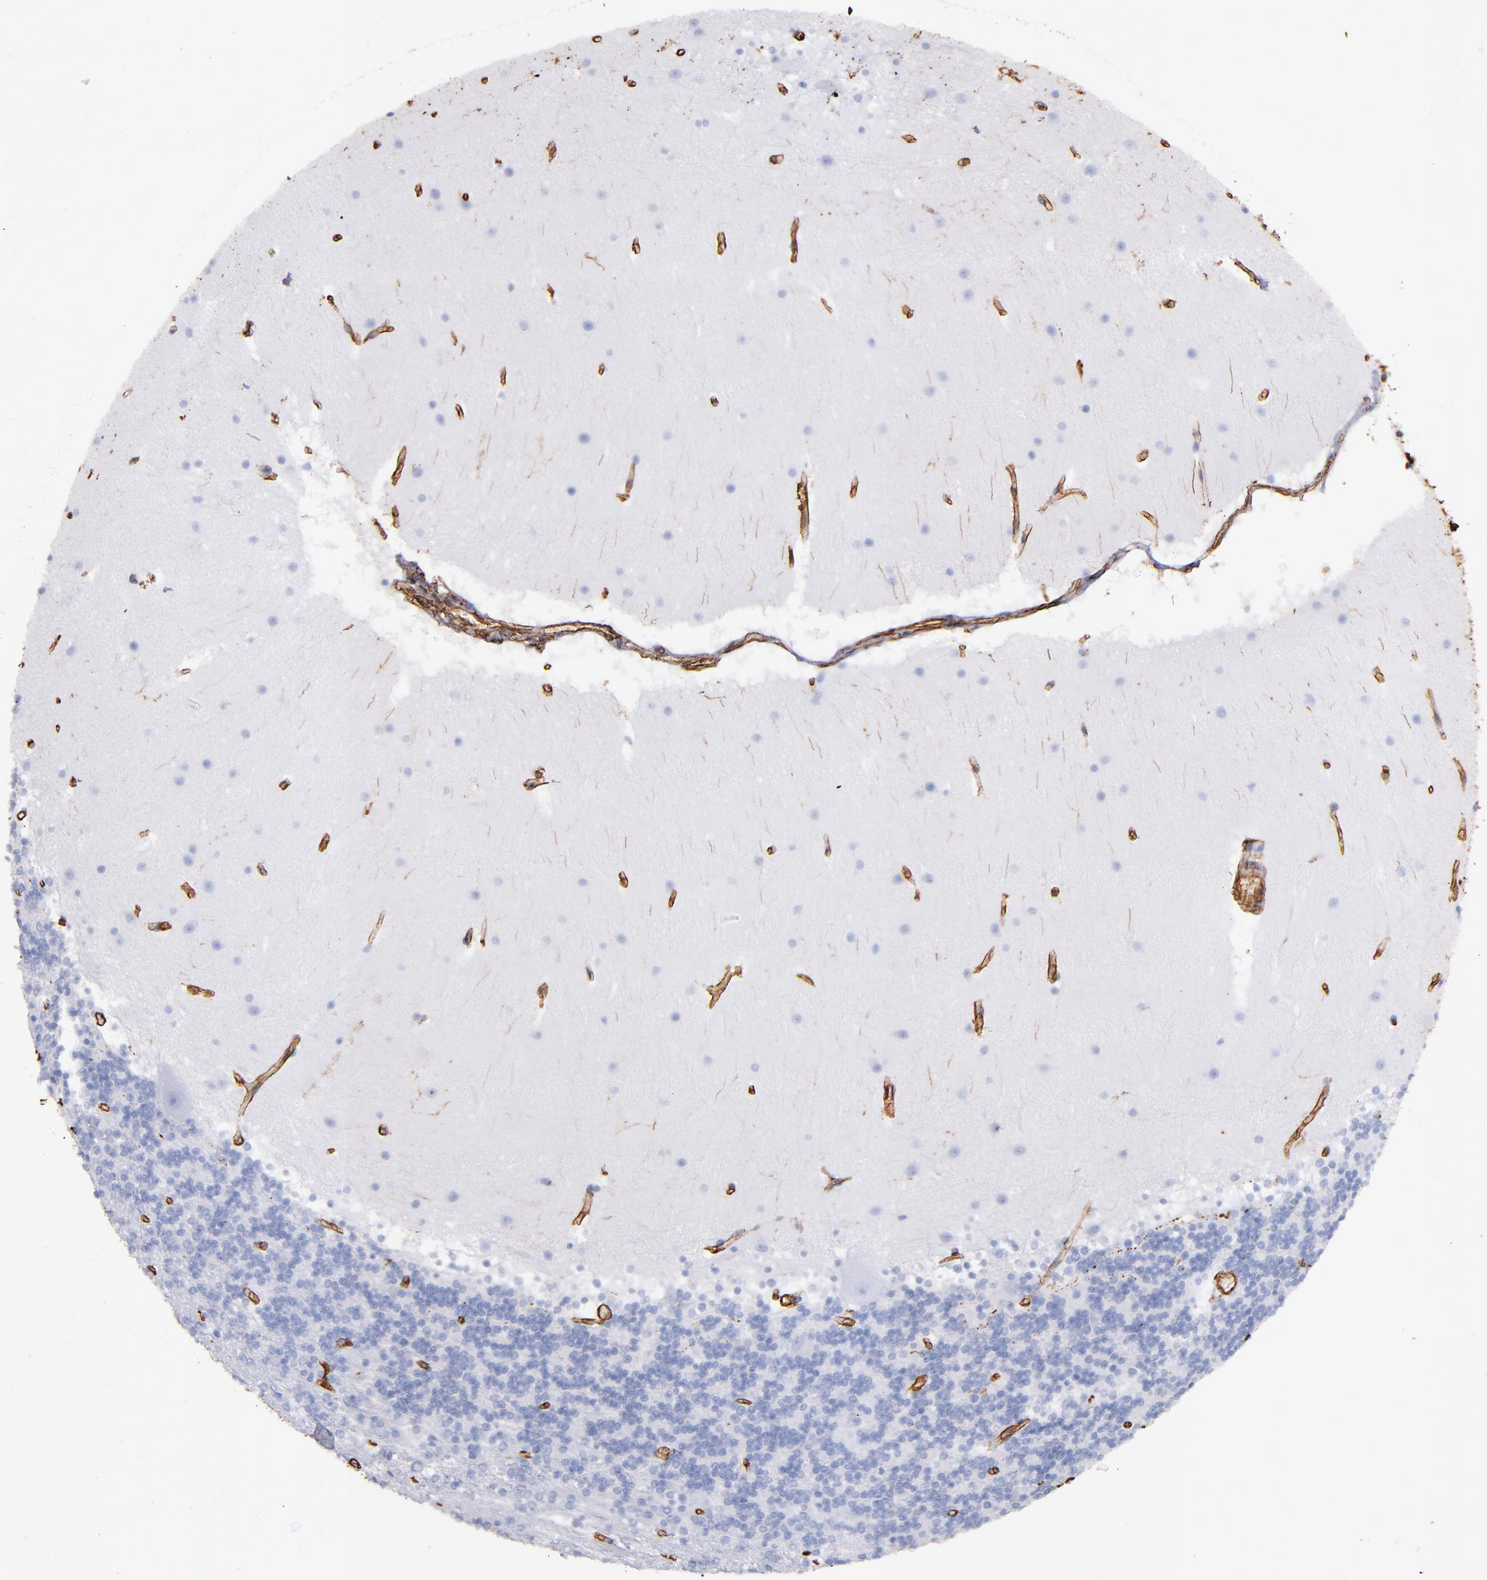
{"staining": {"intensity": "negative", "quantity": "none", "location": "none"}, "tissue": "cerebellum", "cell_type": "Cells in granular layer", "image_type": "normal", "snomed": [{"axis": "morphology", "description": "Normal tissue, NOS"}, {"axis": "topography", "description": "Cerebellum"}], "caption": "IHC micrograph of benign cerebellum: human cerebellum stained with DAB (3,3'-diaminobenzidine) reveals no significant protein expression in cells in granular layer.", "gene": "VIM", "patient": {"sex": "male", "age": 45}}